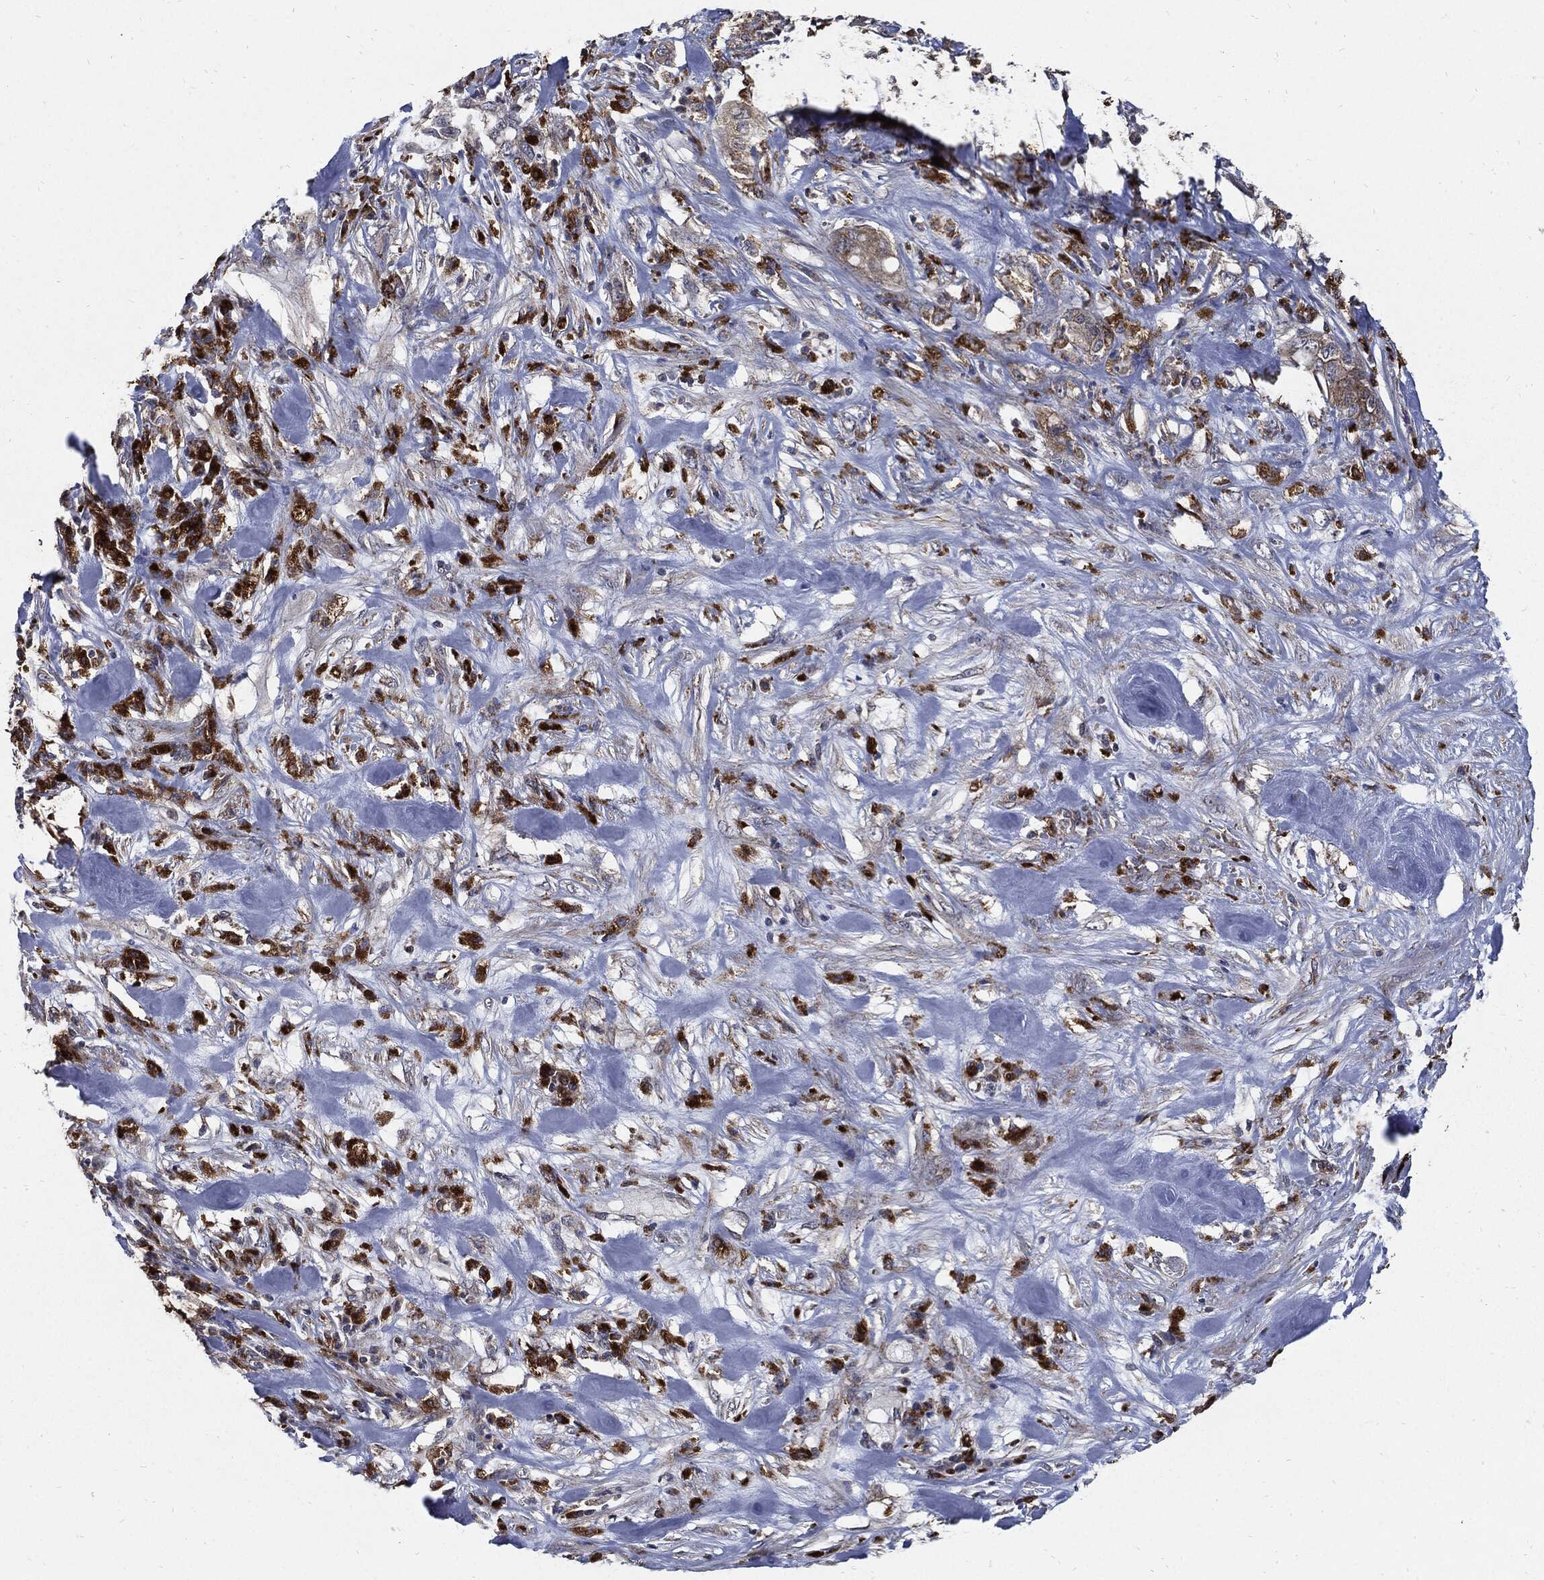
{"staining": {"intensity": "negative", "quantity": "none", "location": "none"}, "tissue": "pancreatic cancer", "cell_type": "Tumor cells", "image_type": "cancer", "snomed": [{"axis": "morphology", "description": "Adenocarcinoma, NOS"}, {"axis": "topography", "description": "Pancreas"}], "caption": "DAB (3,3'-diaminobenzidine) immunohistochemical staining of adenocarcinoma (pancreatic) shows no significant positivity in tumor cells.", "gene": "SLC31A2", "patient": {"sex": "male", "age": 71}}